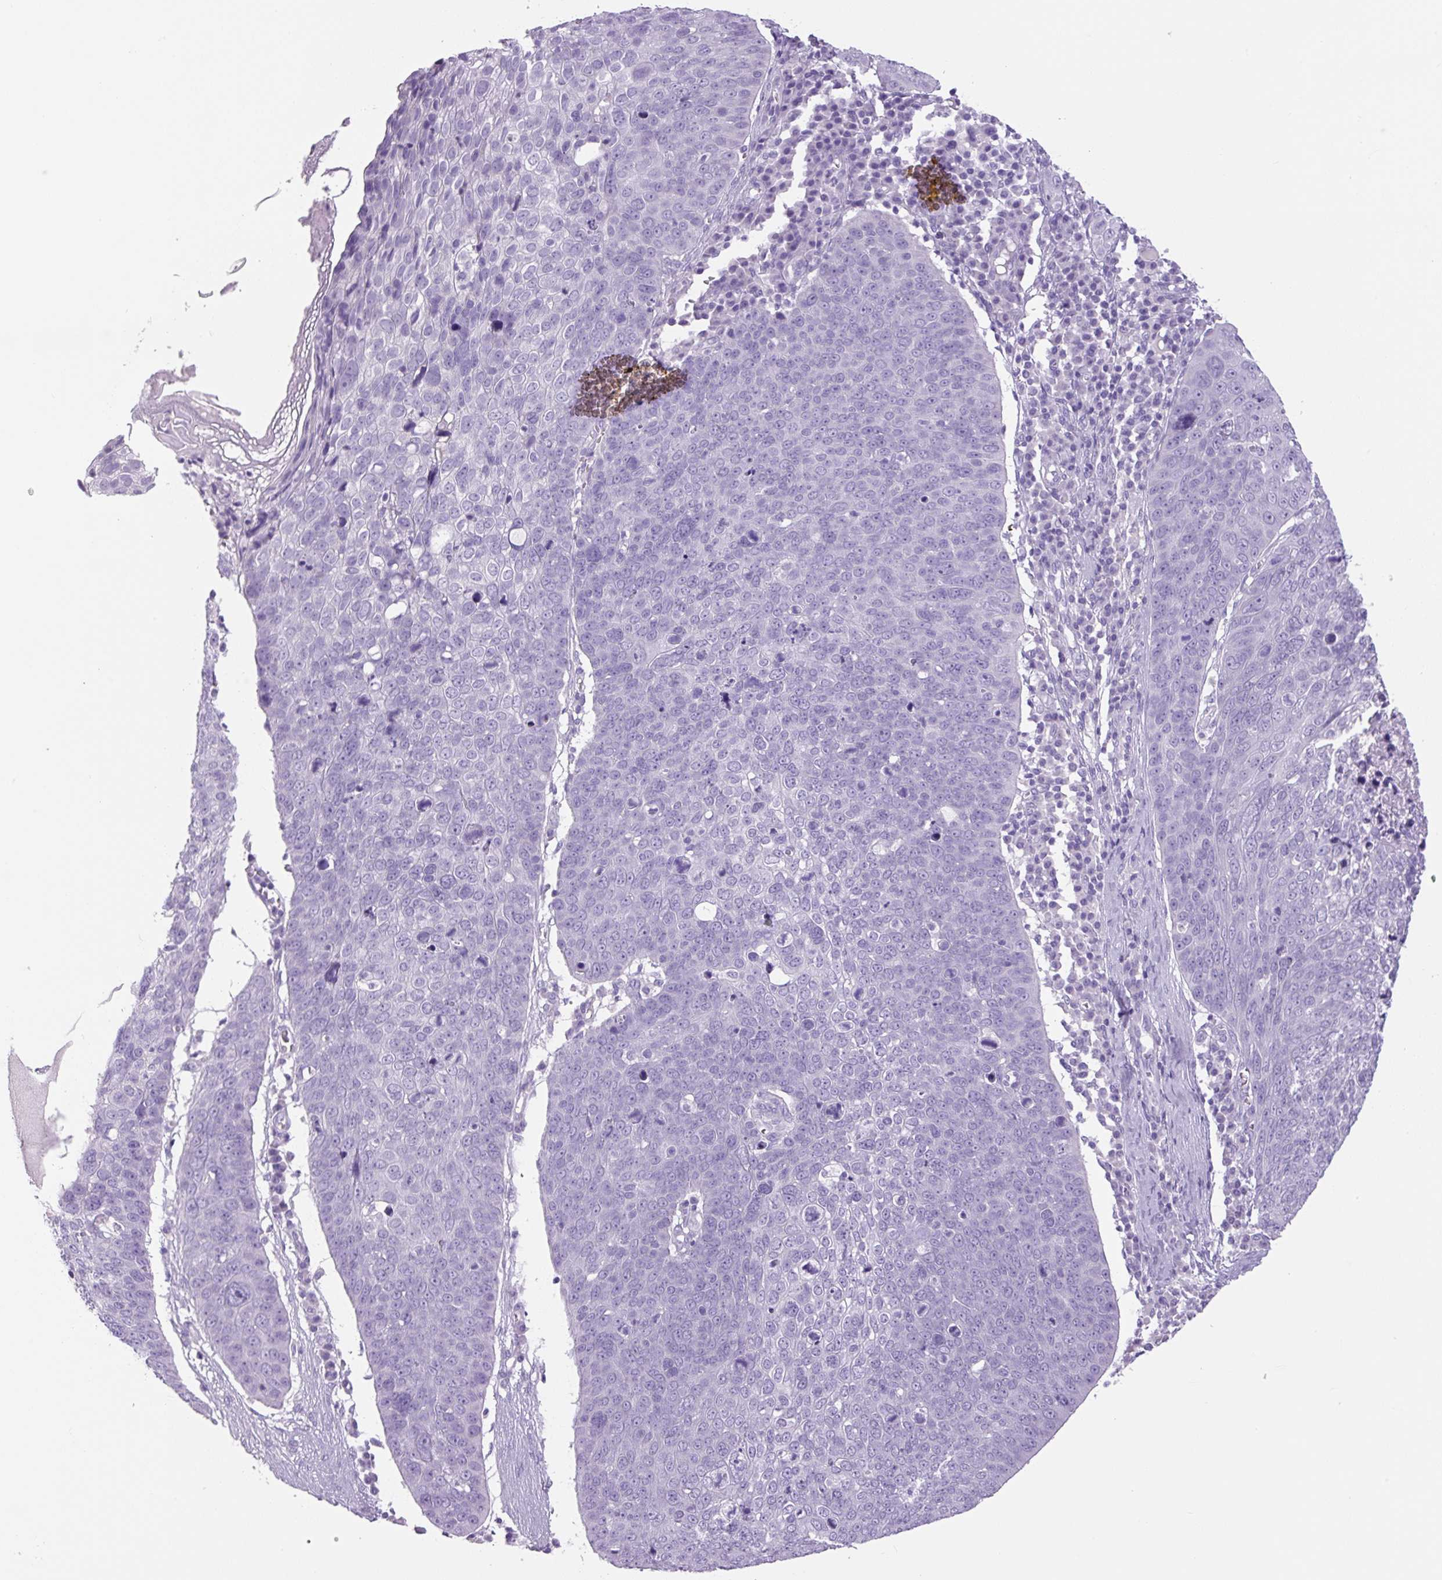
{"staining": {"intensity": "negative", "quantity": "none", "location": "none"}, "tissue": "skin cancer", "cell_type": "Tumor cells", "image_type": "cancer", "snomed": [{"axis": "morphology", "description": "Squamous cell carcinoma, NOS"}, {"axis": "topography", "description": "Skin"}], "caption": "Tumor cells are negative for brown protein staining in skin squamous cell carcinoma.", "gene": "CHGA", "patient": {"sex": "male", "age": 71}}